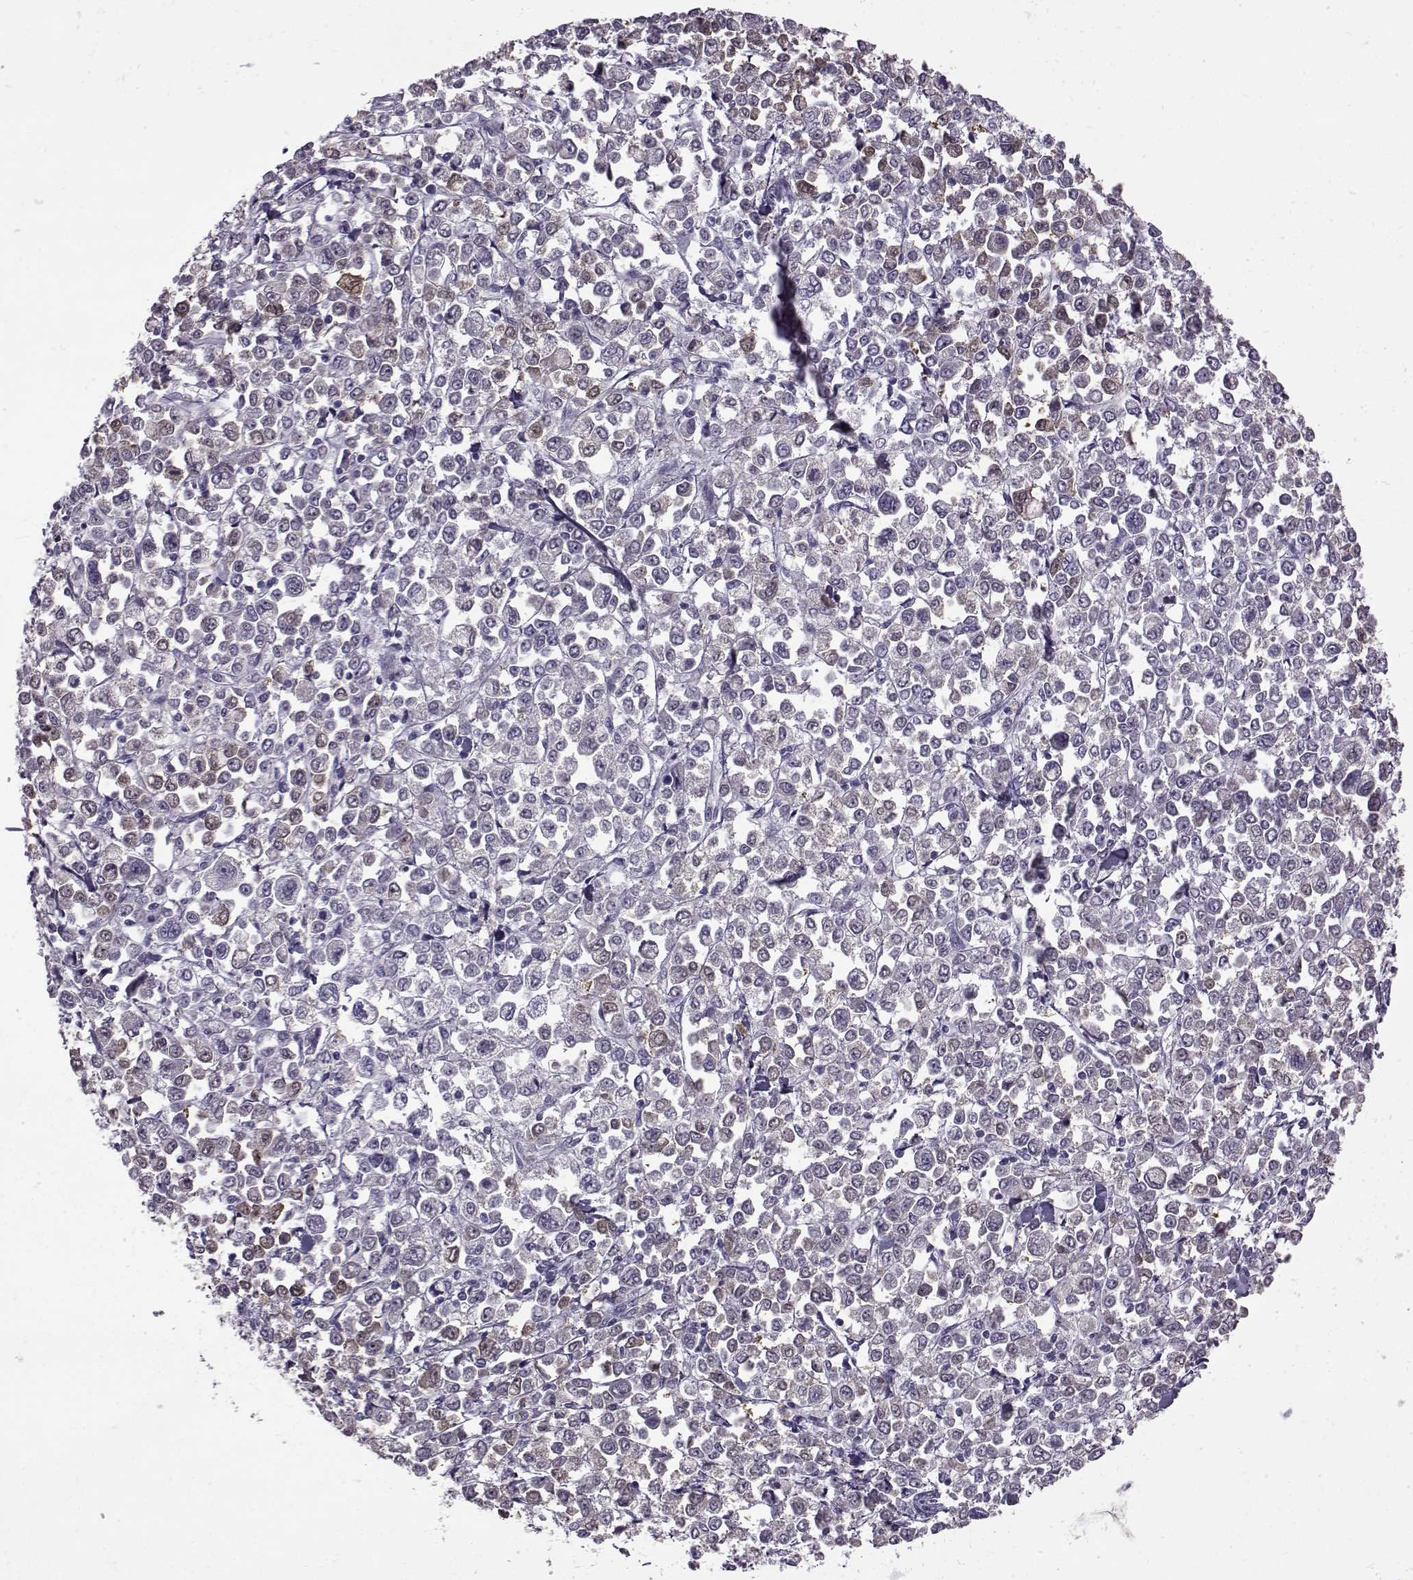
{"staining": {"intensity": "weak", "quantity": "<25%", "location": "cytoplasmic/membranous"}, "tissue": "stomach cancer", "cell_type": "Tumor cells", "image_type": "cancer", "snomed": [{"axis": "morphology", "description": "Adenocarcinoma, NOS"}, {"axis": "topography", "description": "Stomach, upper"}], "caption": "Protein analysis of stomach cancer displays no significant staining in tumor cells.", "gene": "OIP5", "patient": {"sex": "male", "age": 70}}